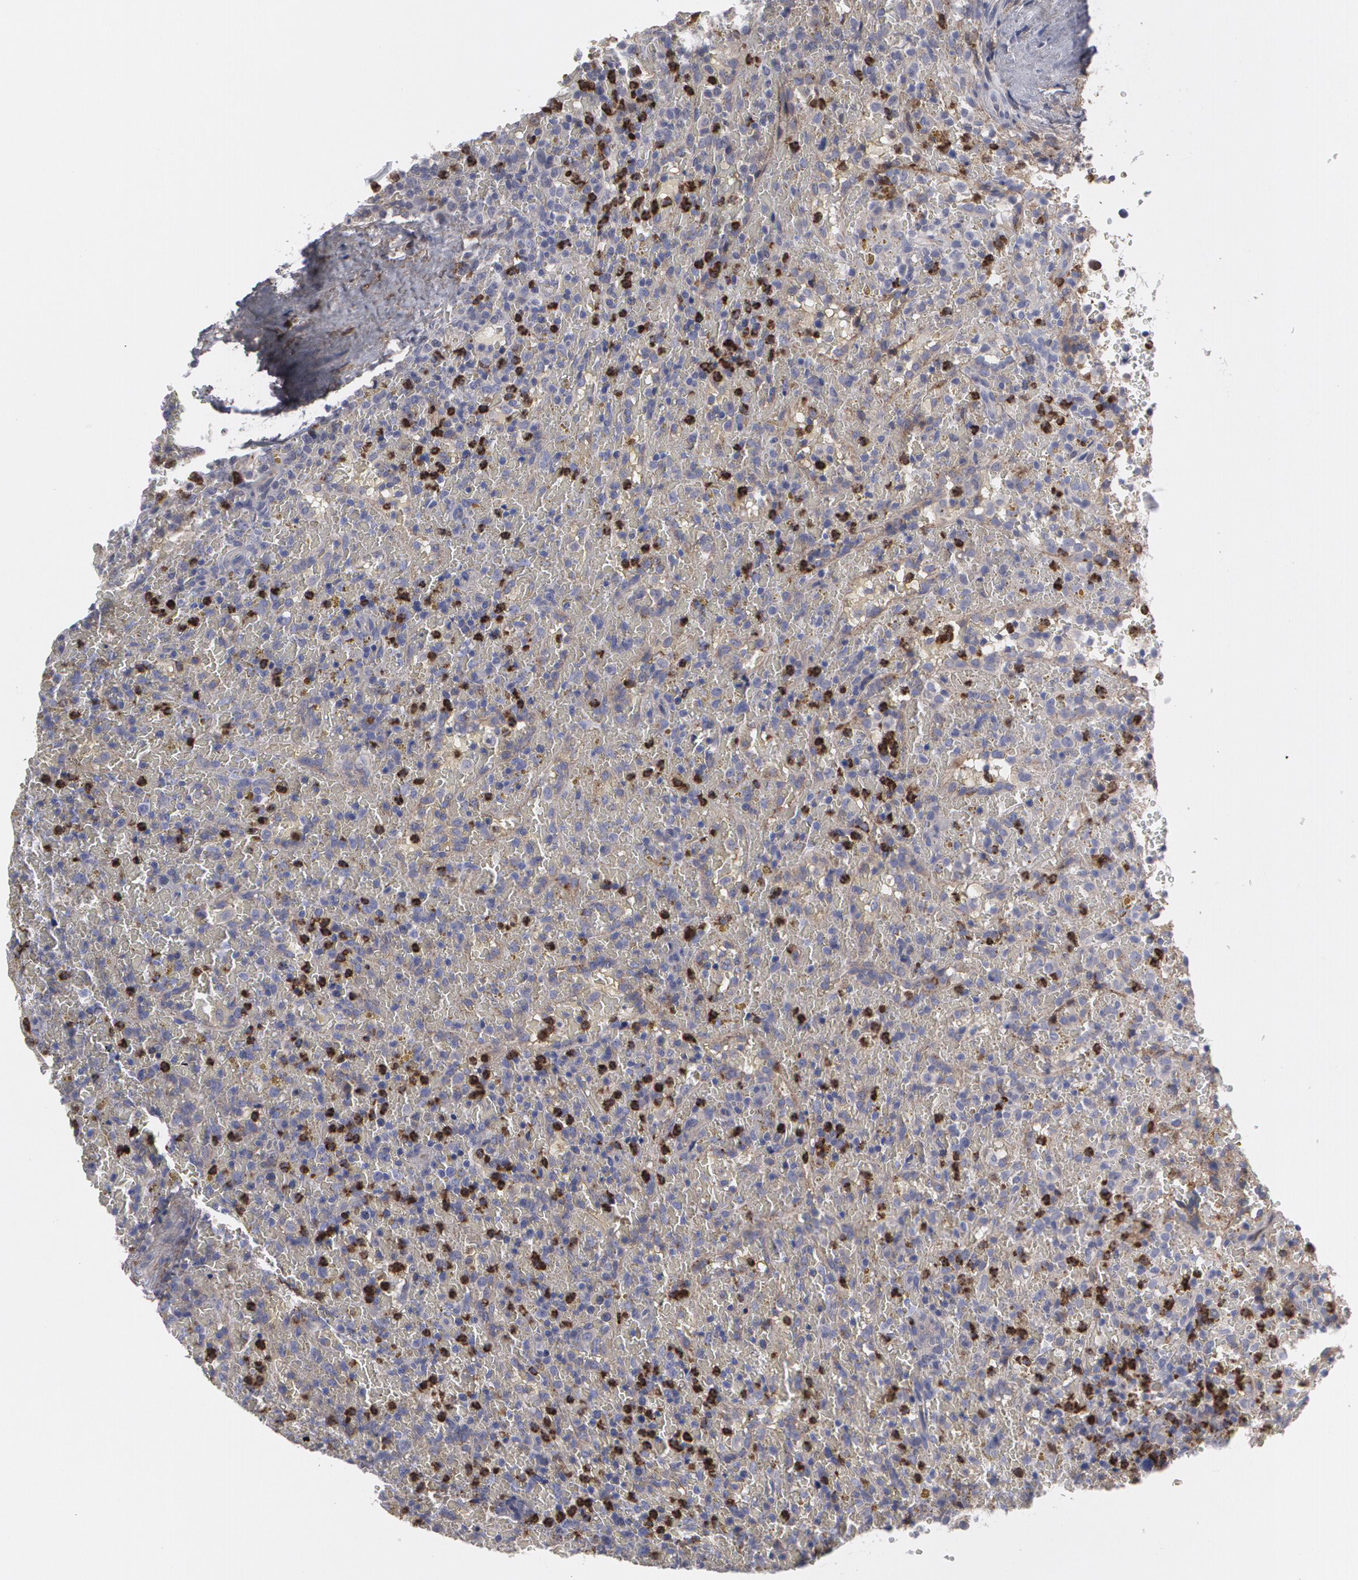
{"staining": {"intensity": "negative", "quantity": "none", "location": "none"}, "tissue": "lymphoma", "cell_type": "Tumor cells", "image_type": "cancer", "snomed": [{"axis": "morphology", "description": "Malignant lymphoma, non-Hodgkin's type, High grade"}, {"axis": "topography", "description": "Spleen"}, {"axis": "topography", "description": "Lymph node"}], "caption": "Lymphoma was stained to show a protein in brown. There is no significant expression in tumor cells. Brightfield microscopy of immunohistochemistry (IHC) stained with DAB (brown) and hematoxylin (blue), captured at high magnification.", "gene": "LRG1", "patient": {"sex": "female", "age": 70}}